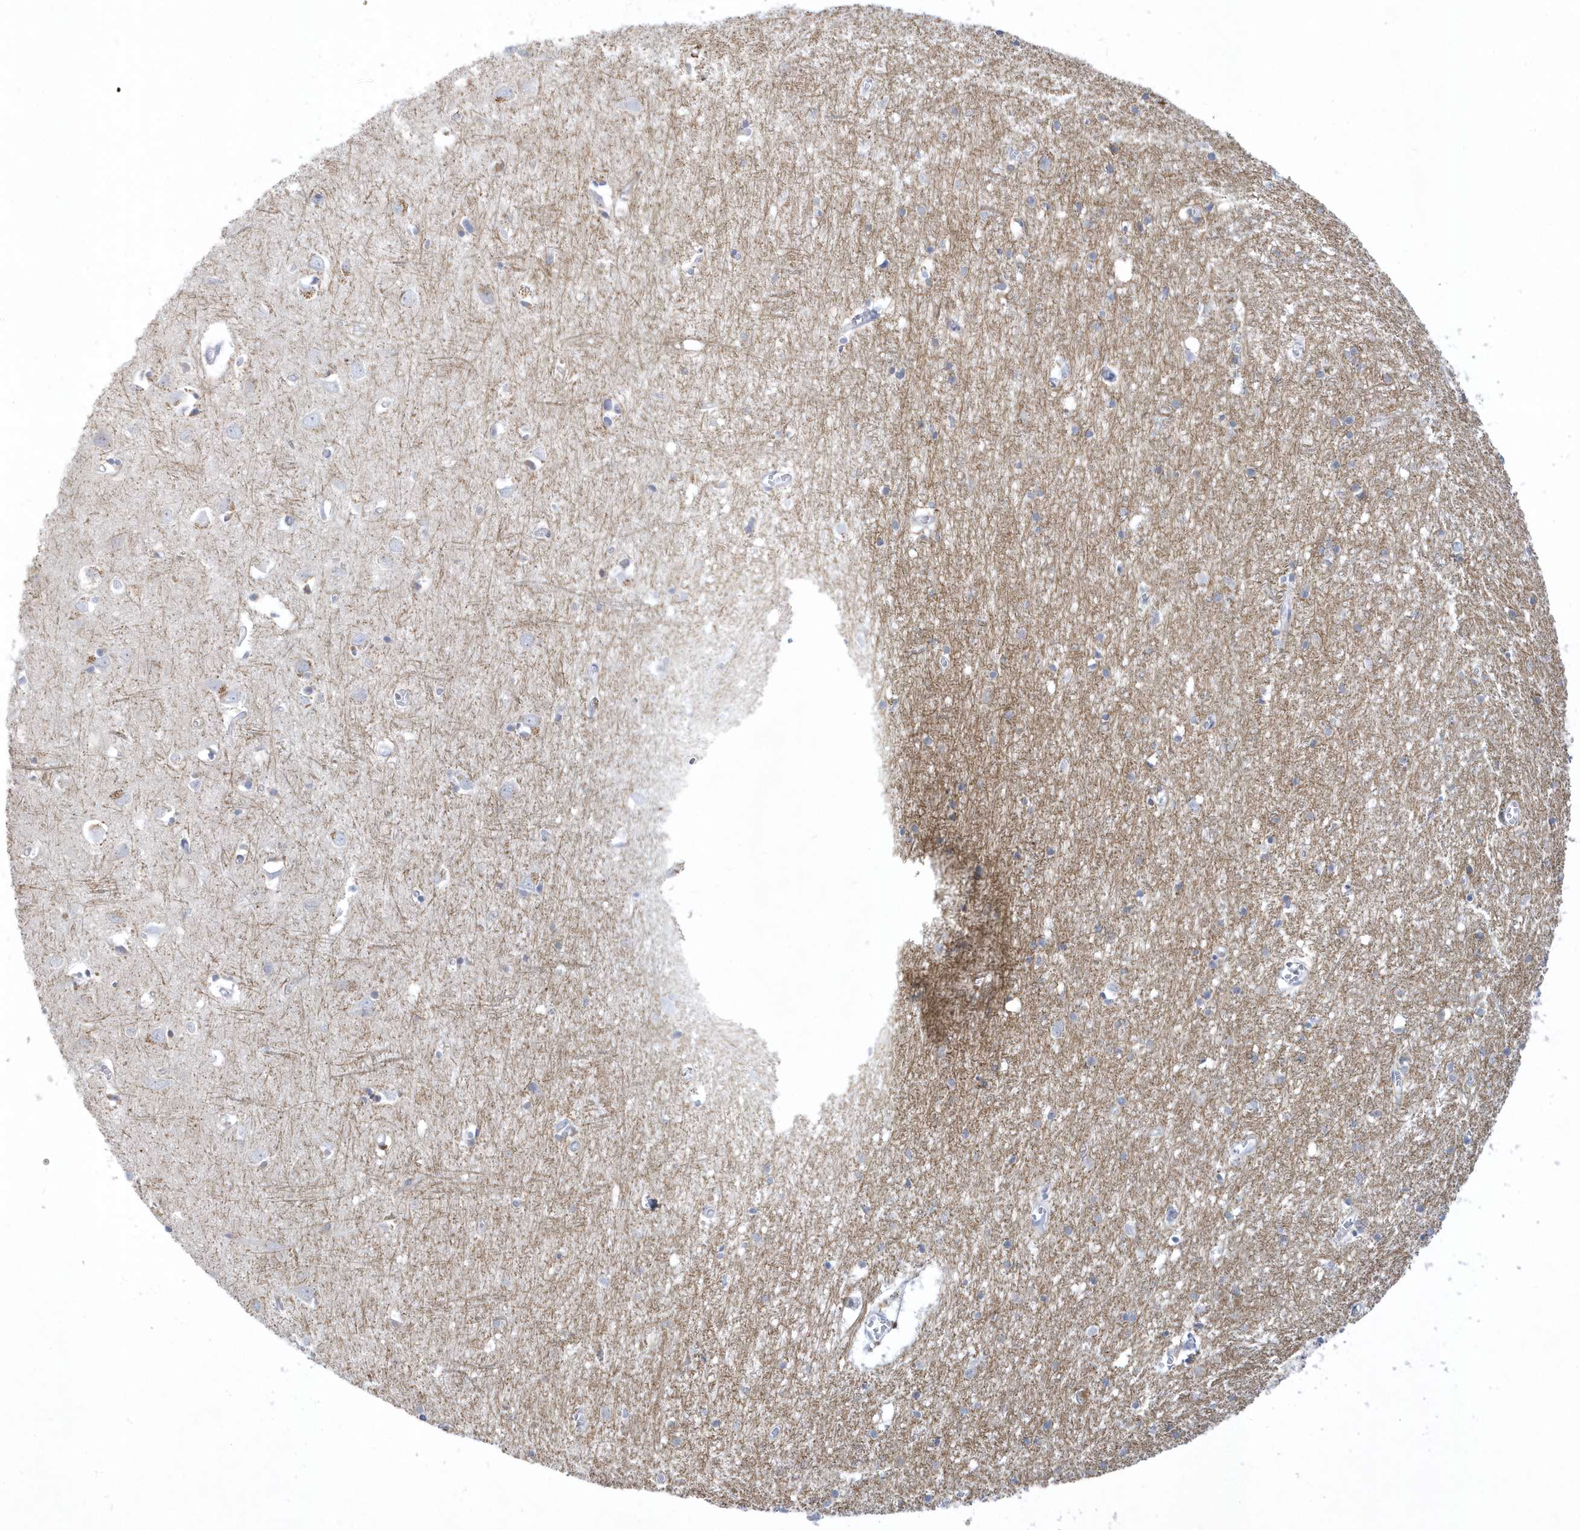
{"staining": {"intensity": "negative", "quantity": "none", "location": "none"}, "tissue": "cerebral cortex", "cell_type": "Endothelial cells", "image_type": "normal", "snomed": [{"axis": "morphology", "description": "Normal tissue, NOS"}, {"axis": "topography", "description": "Cerebral cortex"}], "caption": "A high-resolution micrograph shows immunohistochemistry (IHC) staining of normal cerebral cortex, which displays no significant expression in endothelial cells.", "gene": "THADA", "patient": {"sex": "female", "age": 64}}